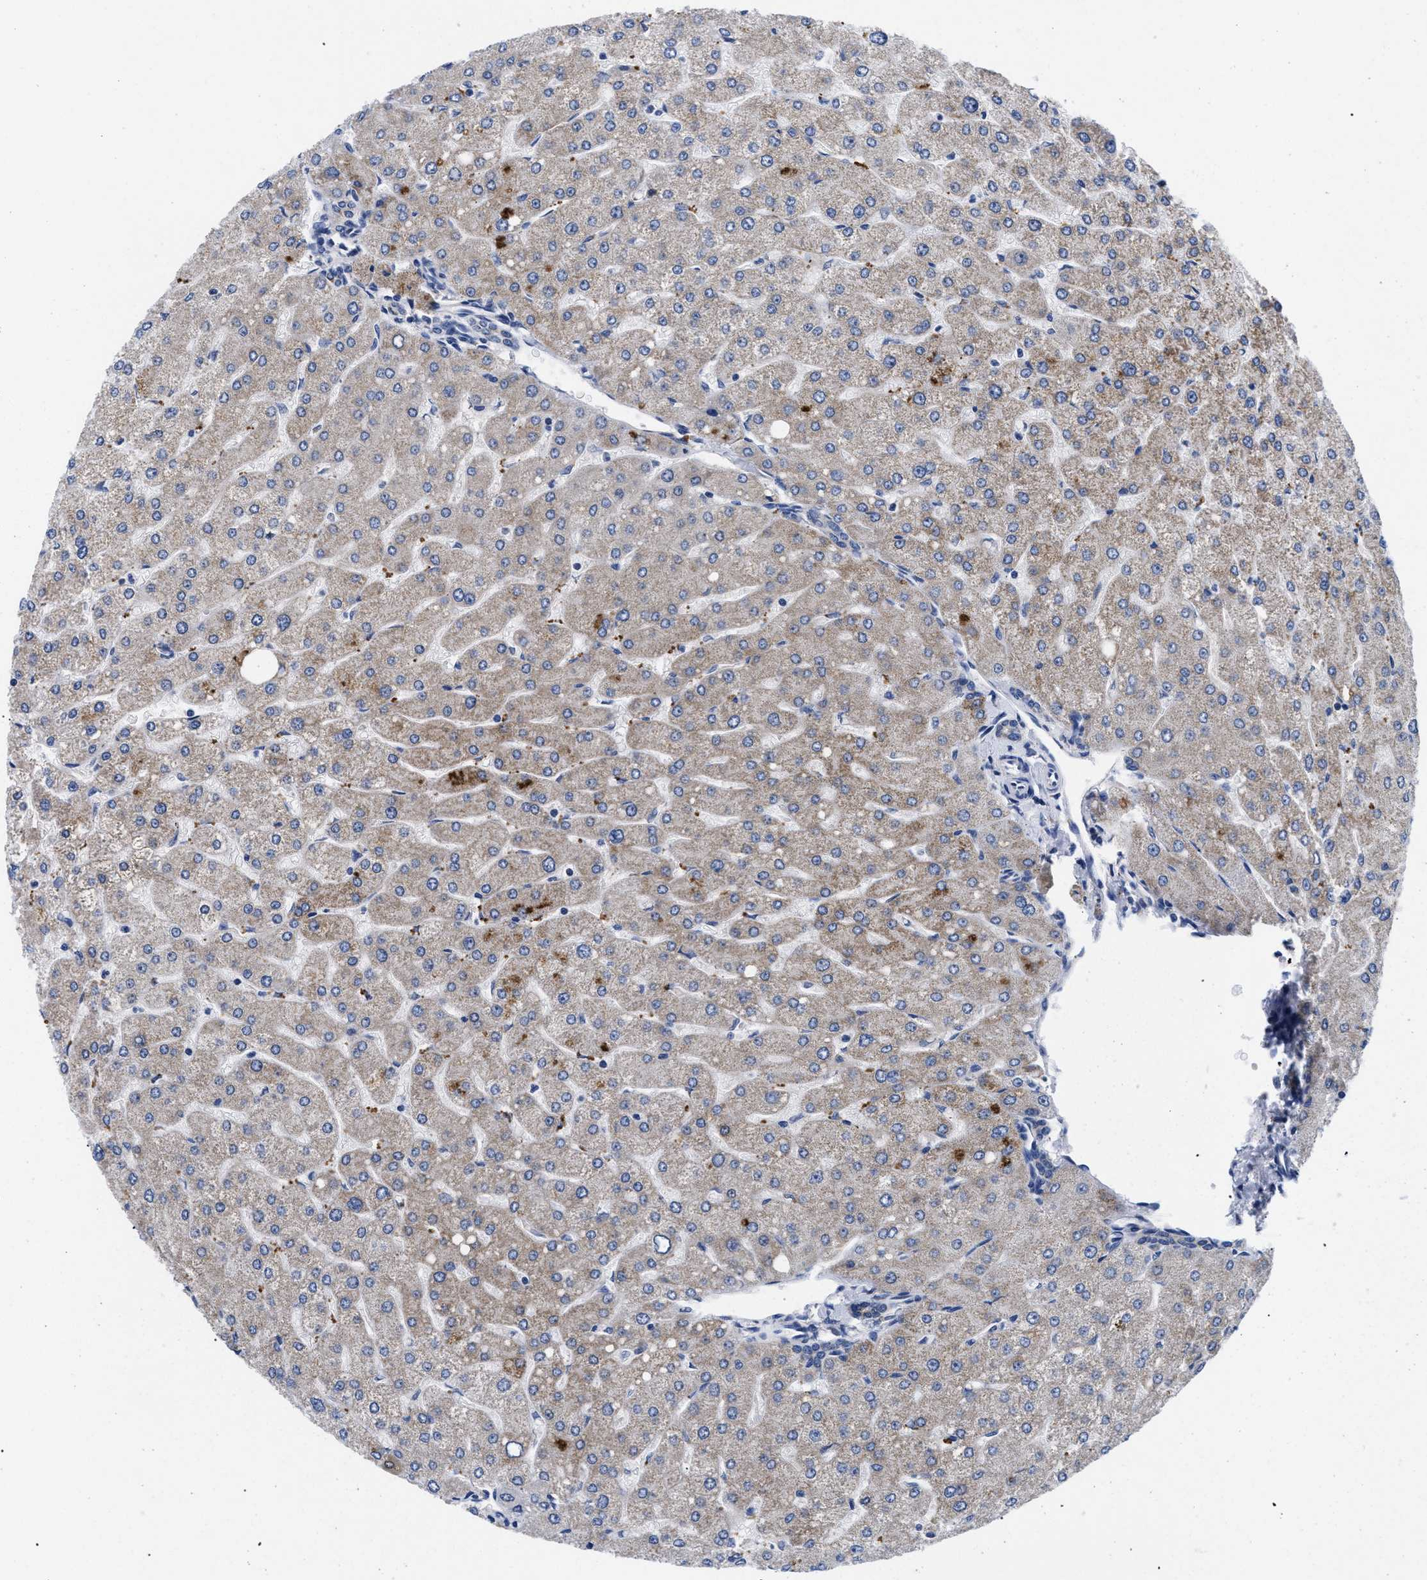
{"staining": {"intensity": "weak", "quantity": "<25%", "location": "cytoplasmic/membranous"}, "tissue": "liver", "cell_type": "Cholangiocytes", "image_type": "normal", "snomed": [{"axis": "morphology", "description": "Normal tissue, NOS"}, {"axis": "topography", "description": "Liver"}], "caption": "Cholangiocytes show no significant expression in benign liver.", "gene": "GPR149", "patient": {"sex": "male", "age": 55}}